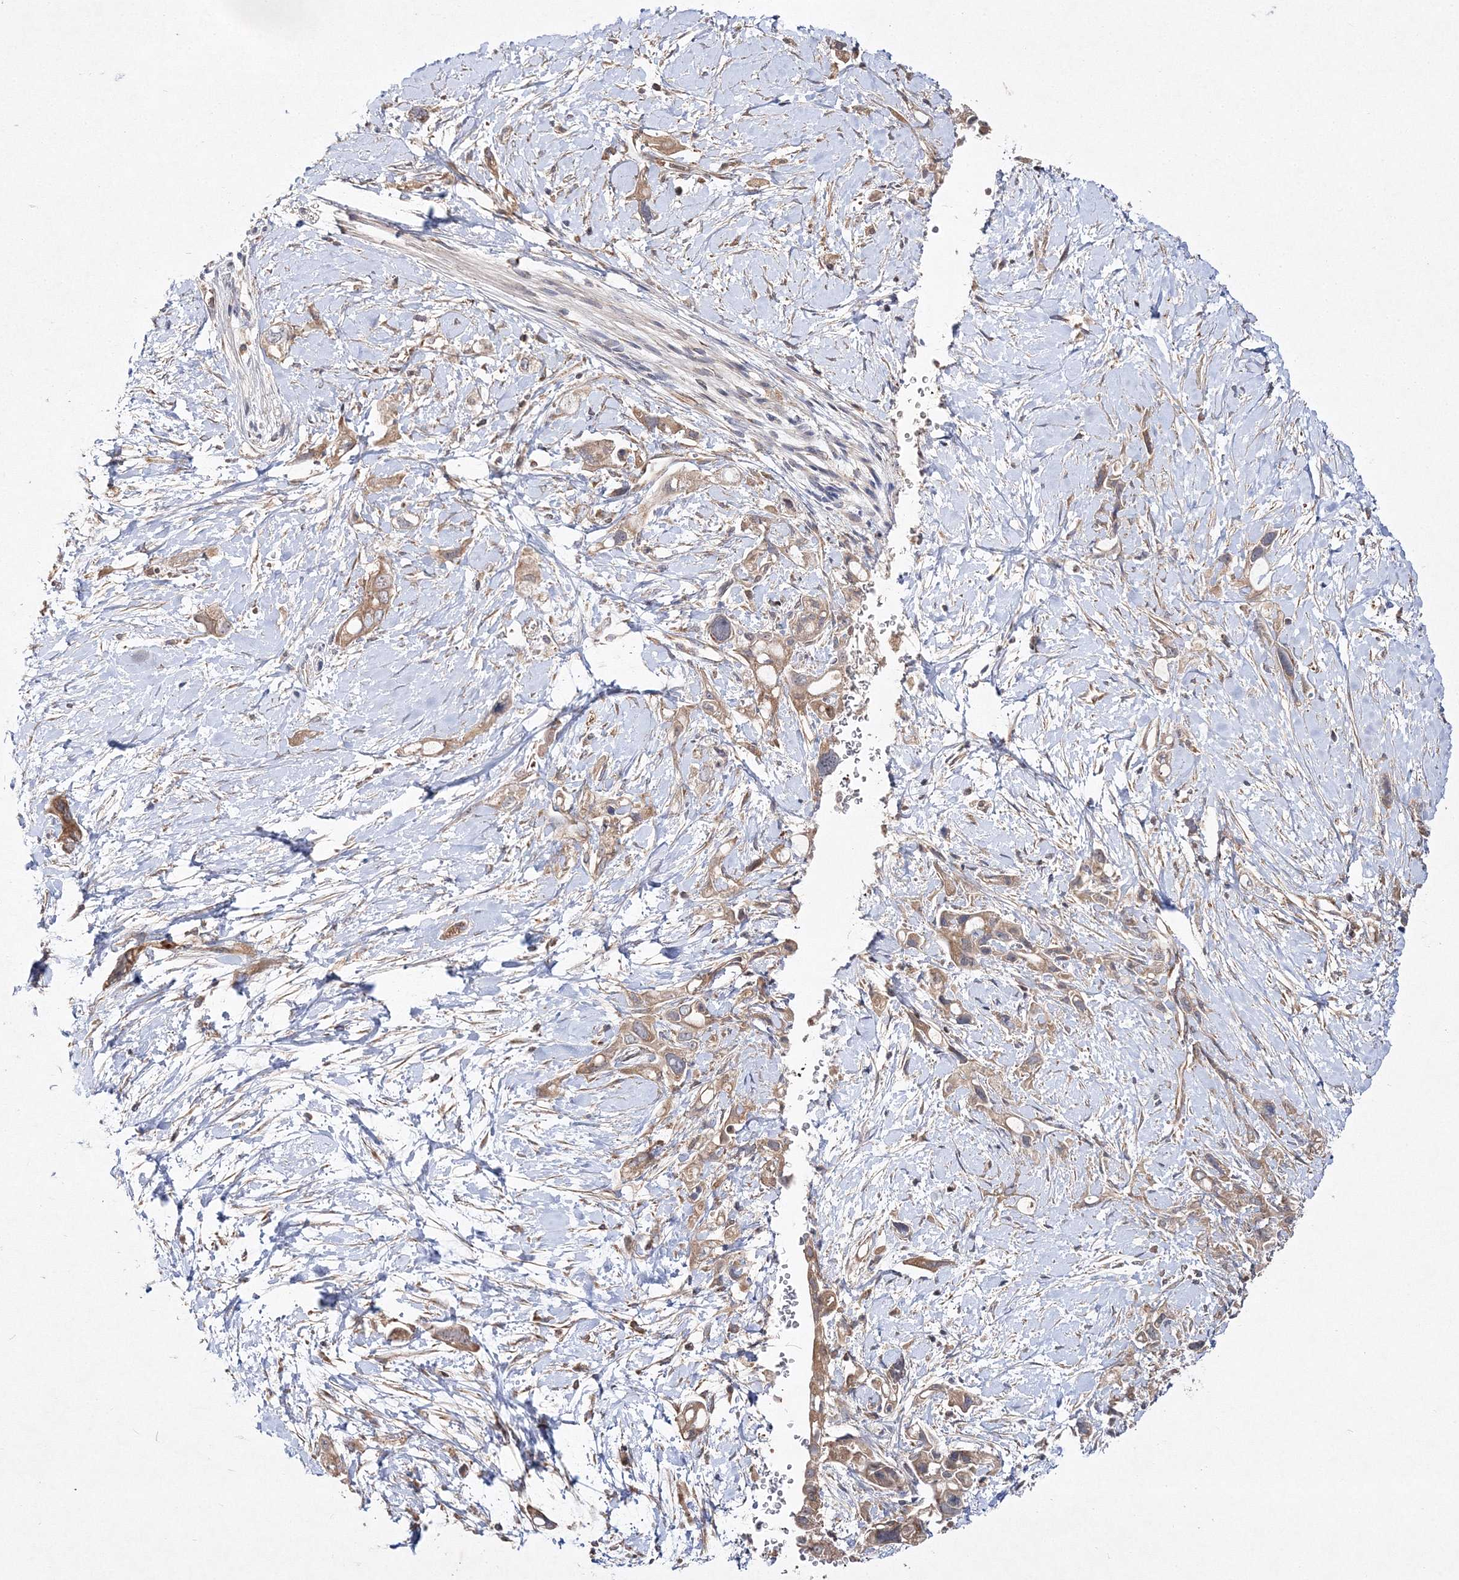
{"staining": {"intensity": "moderate", "quantity": ">75%", "location": "cytoplasmic/membranous"}, "tissue": "pancreatic cancer", "cell_type": "Tumor cells", "image_type": "cancer", "snomed": [{"axis": "morphology", "description": "Adenocarcinoma, NOS"}, {"axis": "topography", "description": "Pancreas"}], "caption": "An image of human pancreatic adenocarcinoma stained for a protein exhibits moderate cytoplasmic/membranous brown staining in tumor cells.", "gene": "DNAJC13", "patient": {"sex": "female", "age": 56}}